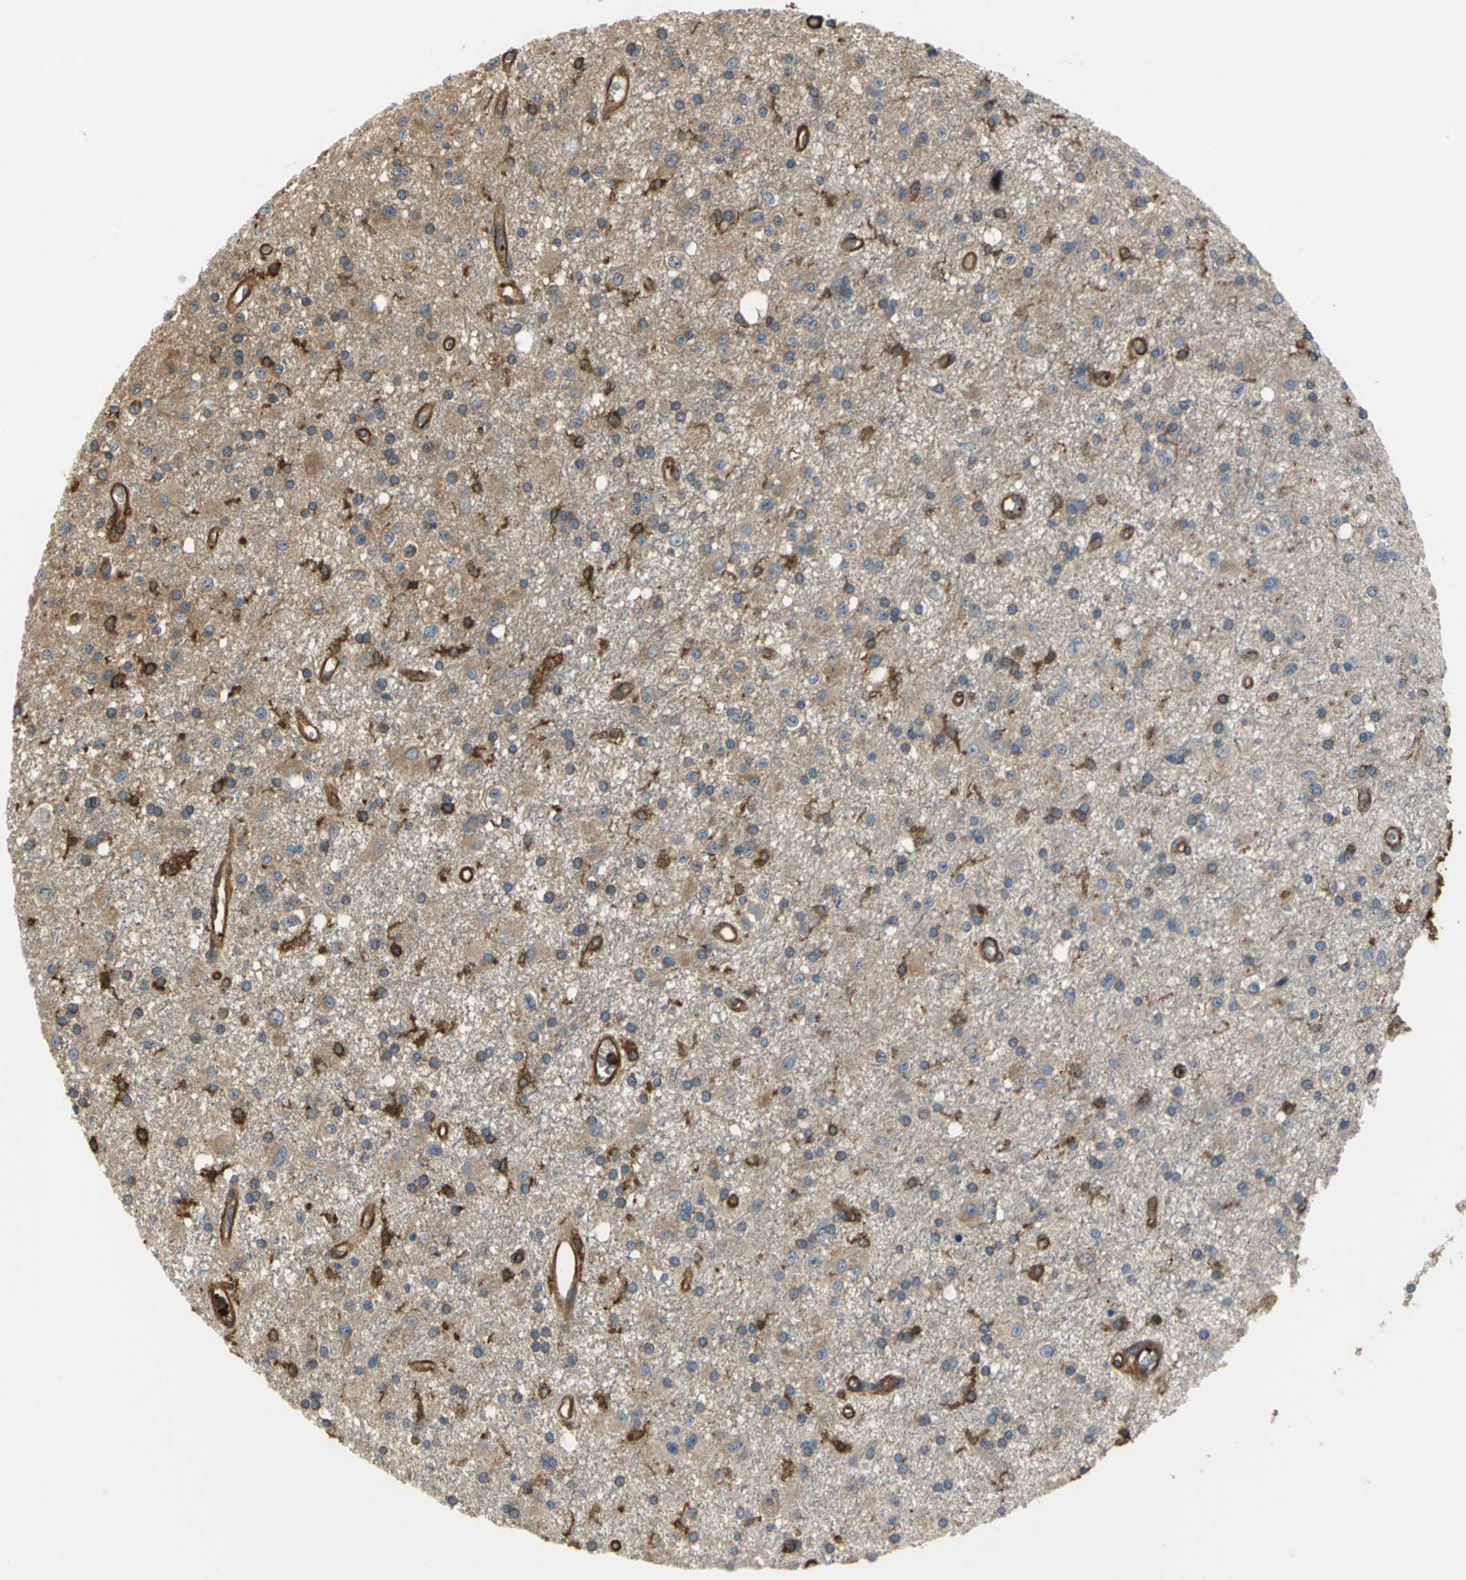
{"staining": {"intensity": "strong", "quantity": "25%-75%", "location": "cytoplasmic/membranous"}, "tissue": "glioma", "cell_type": "Tumor cells", "image_type": "cancer", "snomed": [{"axis": "morphology", "description": "Glioma, malignant, Low grade"}, {"axis": "topography", "description": "Brain"}], "caption": "A brown stain highlights strong cytoplasmic/membranous positivity of a protein in glioma tumor cells.", "gene": "TLN1", "patient": {"sex": "male", "age": 58}}